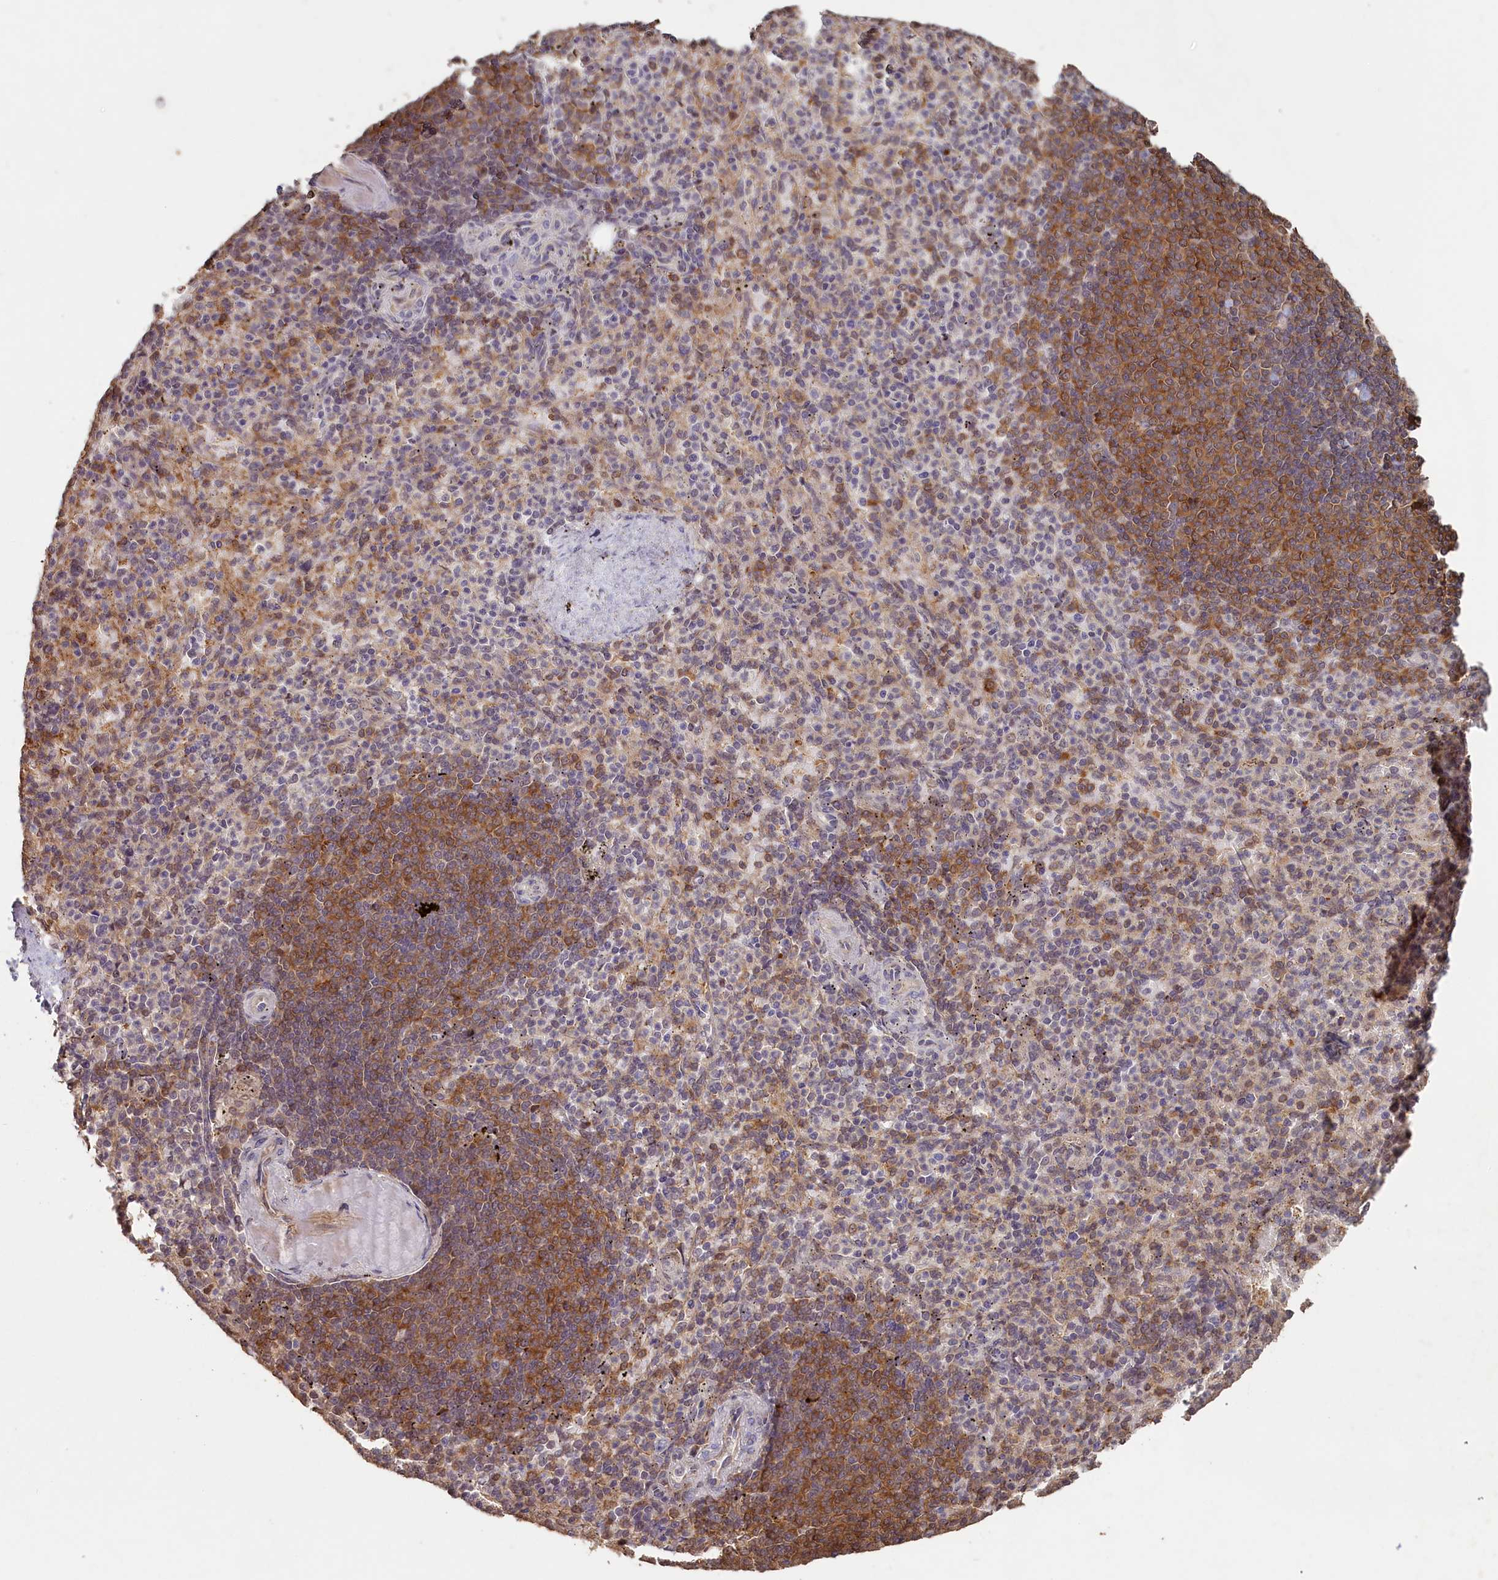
{"staining": {"intensity": "moderate", "quantity": "<25%", "location": "cytoplasmic/membranous"}, "tissue": "spleen", "cell_type": "Cells in red pulp", "image_type": "normal", "snomed": [{"axis": "morphology", "description": "Normal tissue, NOS"}, {"axis": "topography", "description": "Spleen"}], "caption": "A histopathology image of human spleen stained for a protein displays moderate cytoplasmic/membranous brown staining in cells in red pulp.", "gene": "MADD", "patient": {"sex": "female", "age": 74}}